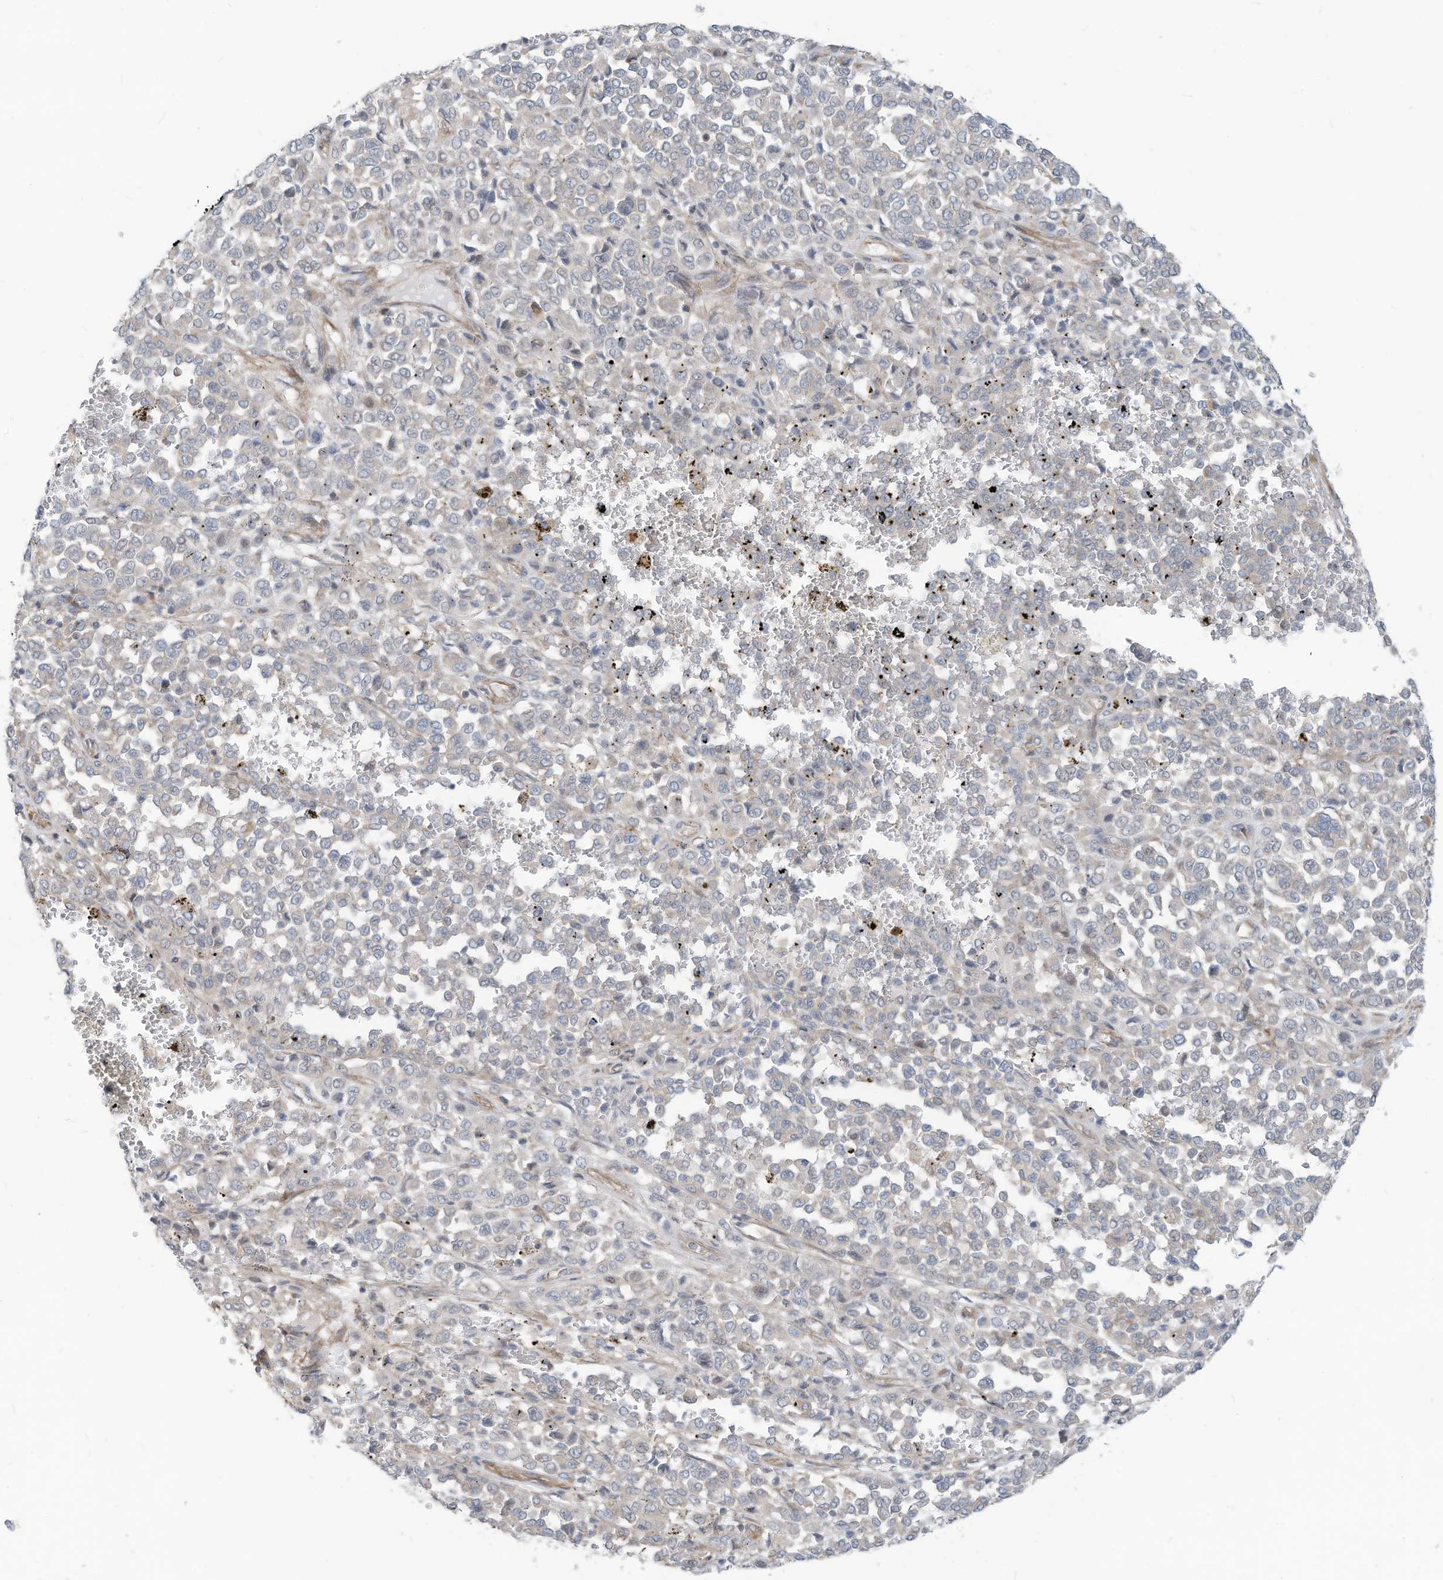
{"staining": {"intensity": "negative", "quantity": "none", "location": "none"}, "tissue": "melanoma", "cell_type": "Tumor cells", "image_type": "cancer", "snomed": [{"axis": "morphology", "description": "Malignant melanoma, Metastatic site"}, {"axis": "topography", "description": "Pancreas"}], "caption": "Tumor cells are negative for protein expression in human melanoma.", "gene": "GPATCH3", "patient": {"sex": "female", "age": 30}}